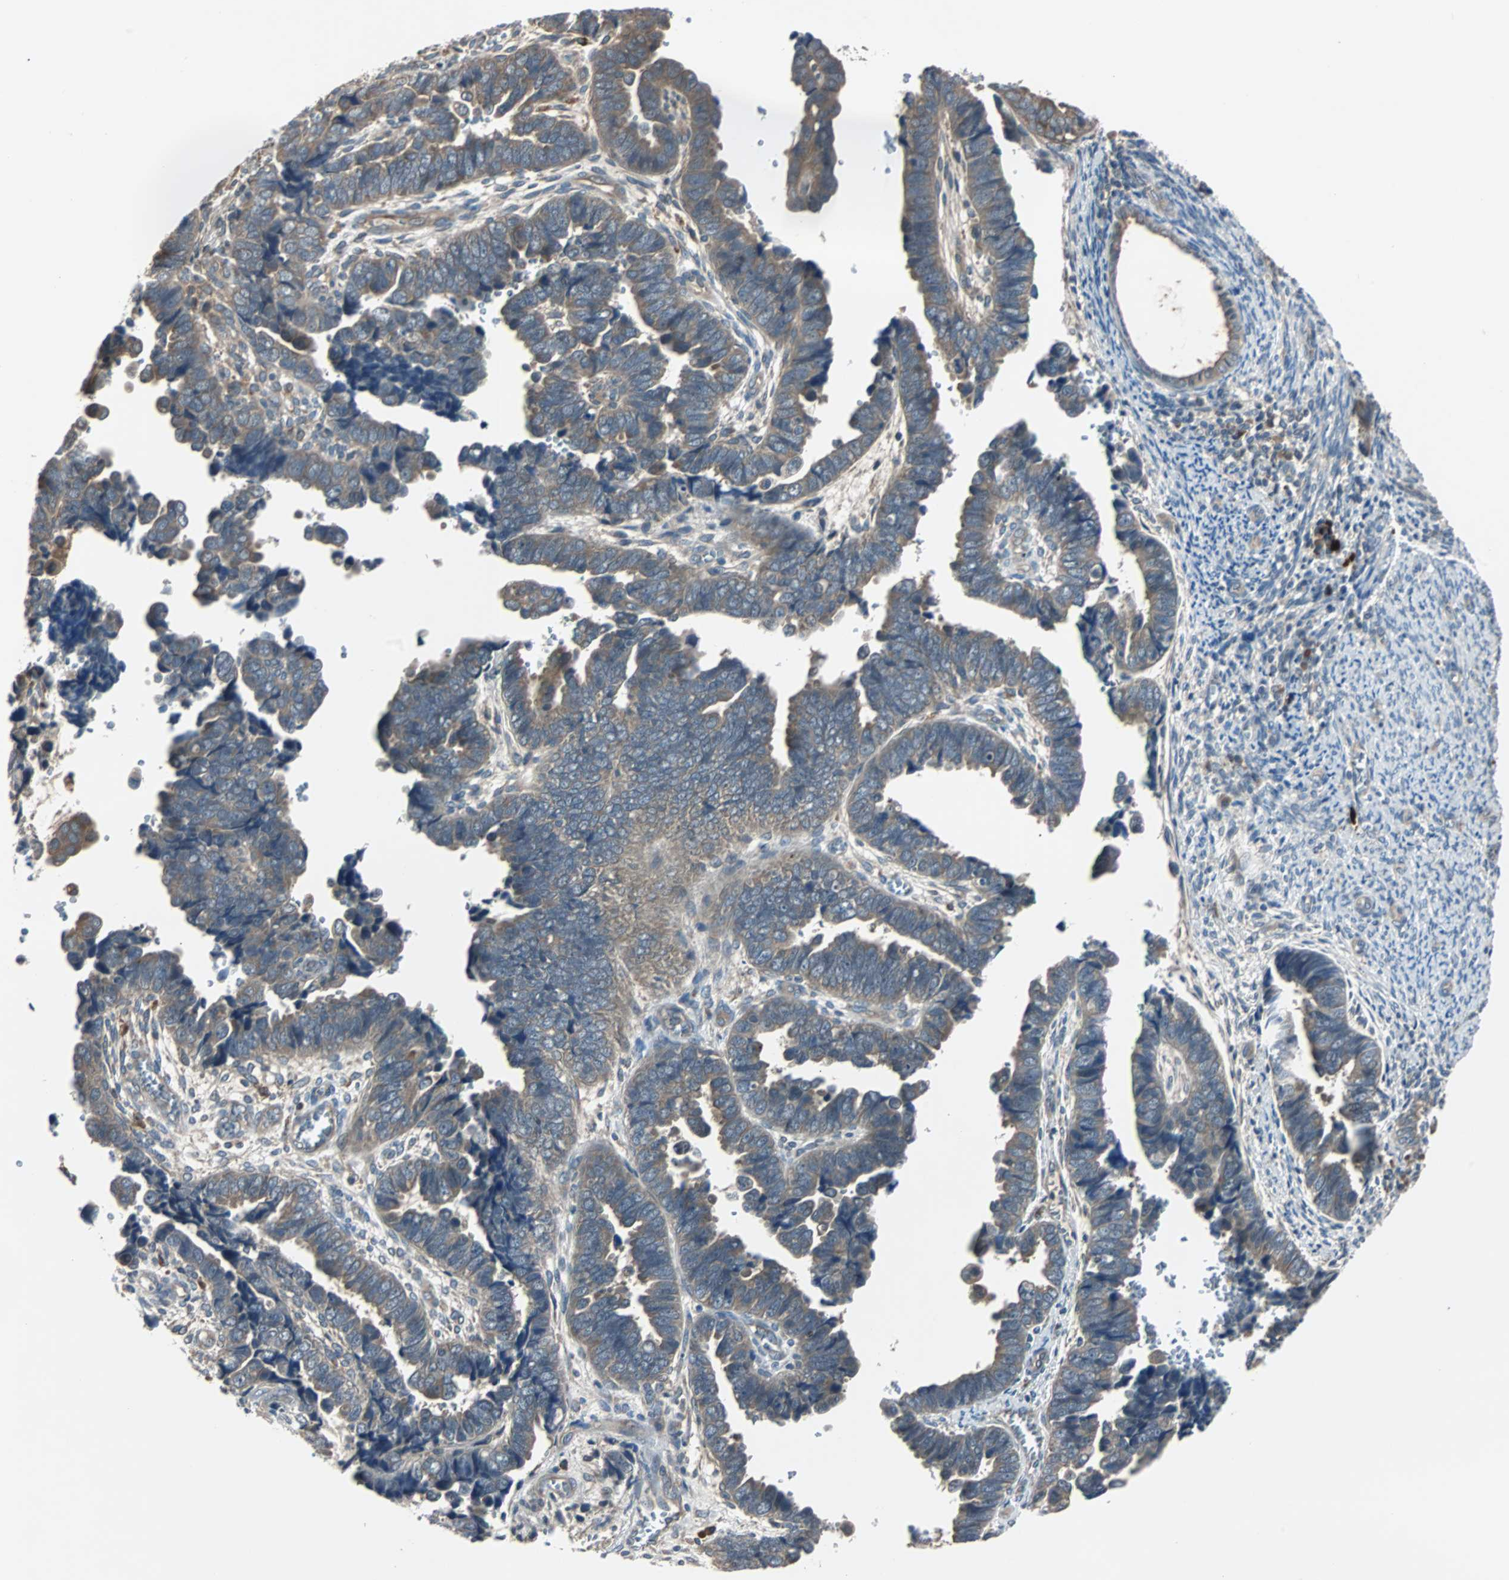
{"staining": {"intensity": "weak", "quantity": ">75%", "location": "cytoplasmic/membranous"}, "tissue": "endometrial cancer", "cell_type": "Tumor cells", "image_type": "cancer", "snomed": [{"axis": "morphology", "description": "Adenocarcinoma, NOS"}, {"axis": "topography", "description": "Endometrium"}], "caption": "Adenocarcinoma (endometrial) tissue exhibits weak cytoplasmic/membranous positivity in approximately >75% of tumor cells (brown staining indicates protein expression, while blue staining denotes nuclei).", "gene": "ARF1", "patient": {"sex": "female", "age": 75}}